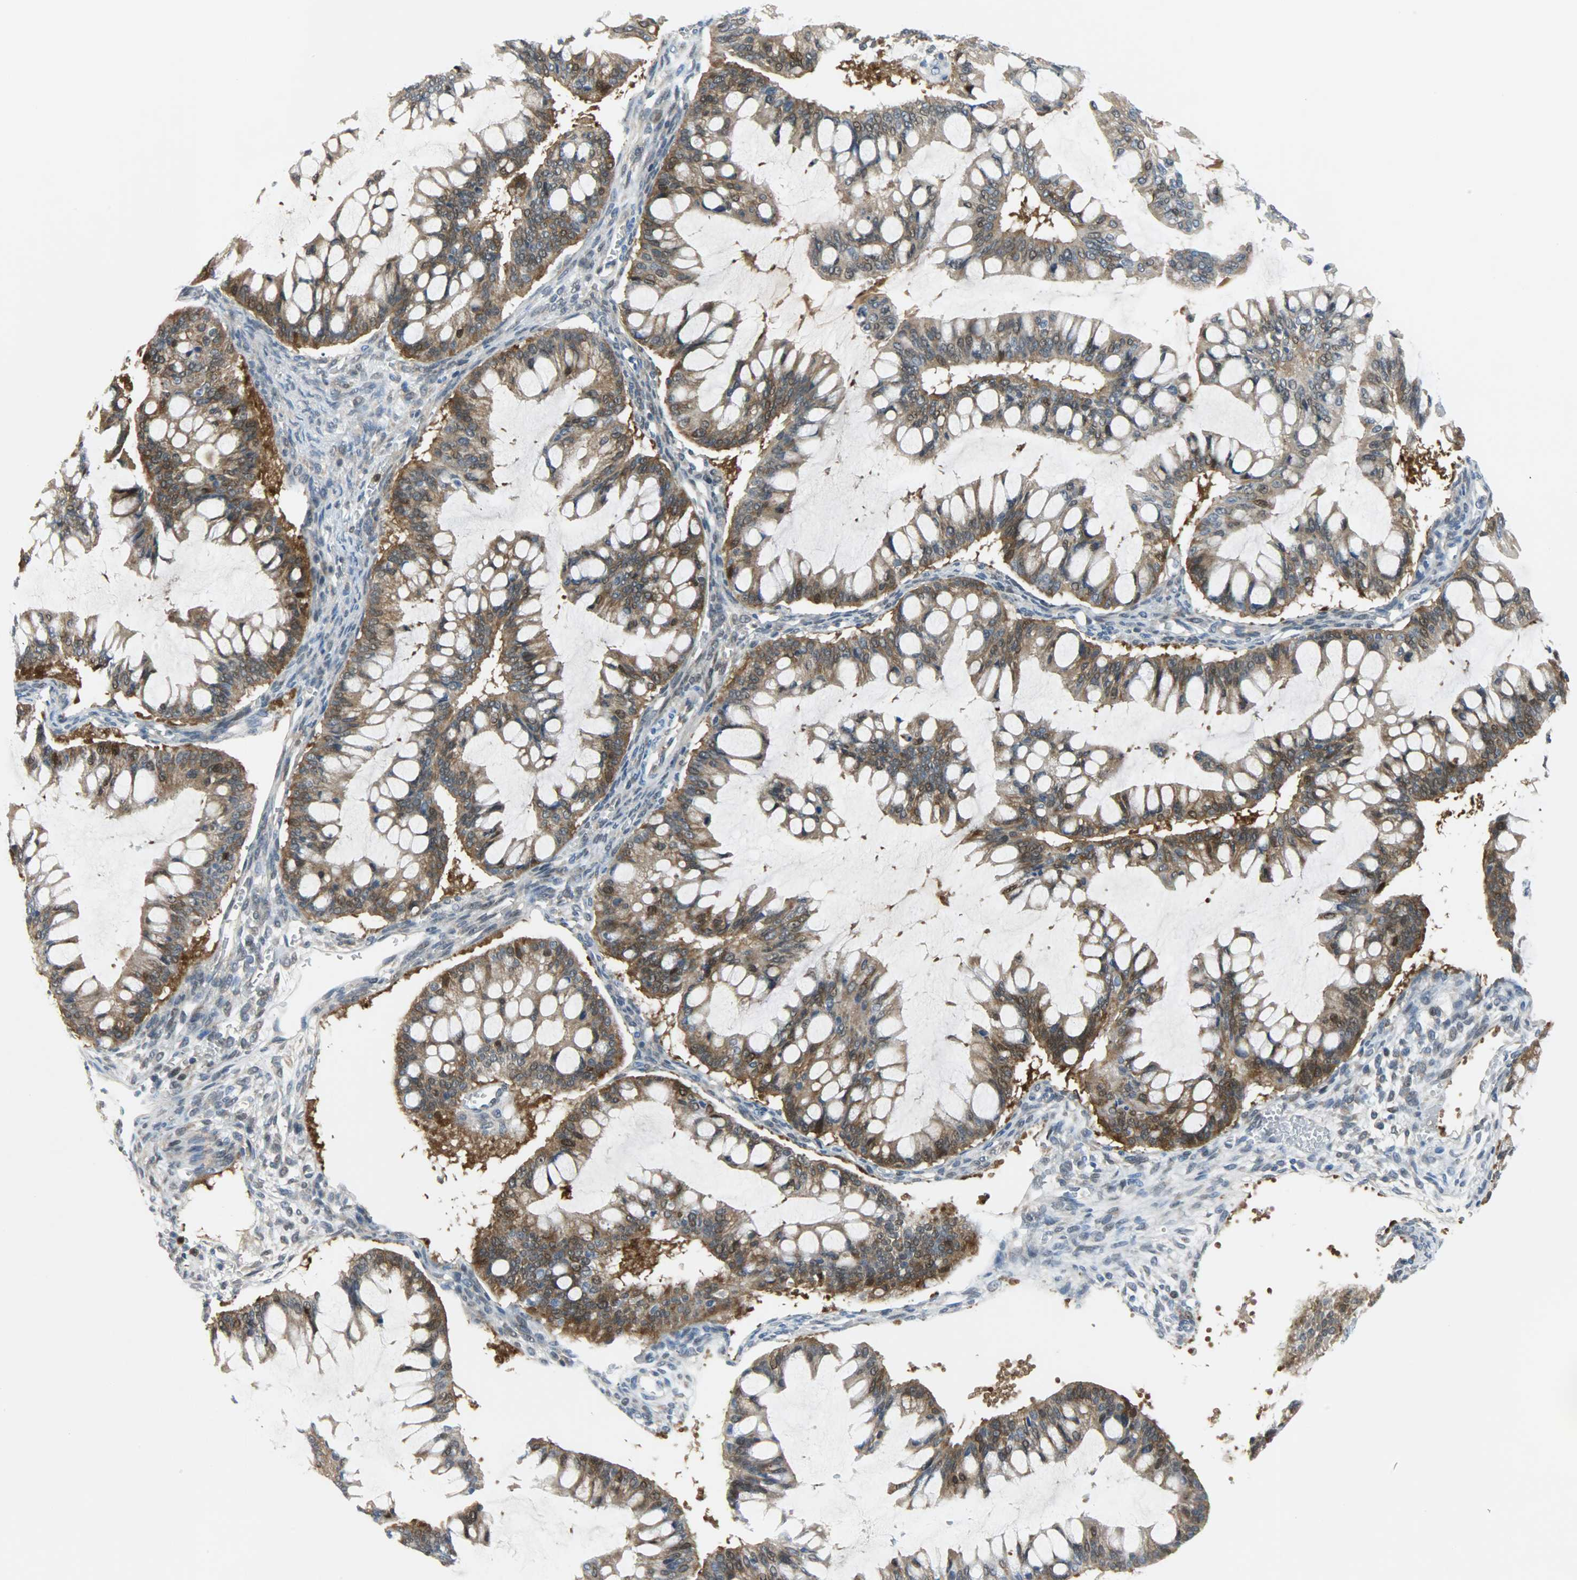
{"staining": {"intensity": "moderate", "quantity": ">75%", "location": "cytoplasmic/membranous"}, "tissue": "ovarian cancer", "cell_type": "Tumor cells", "image_type": "cancer", "snomed": [{"axis": "morphology", "description": "Cystadenocarcinoma, mucinous, NOS"}, {"axis": "topography", "description": "Ovary"}], "caption": "Immunohistochemical staining of ovarian mucinous cystadenocarcinoma reveals medium levels of moderate cytoplasmic/membranous expression in approximately >75% of tumor cells.", "gene": "EIF4EBP1", "patient": {"sex": "female", "age": 73}}